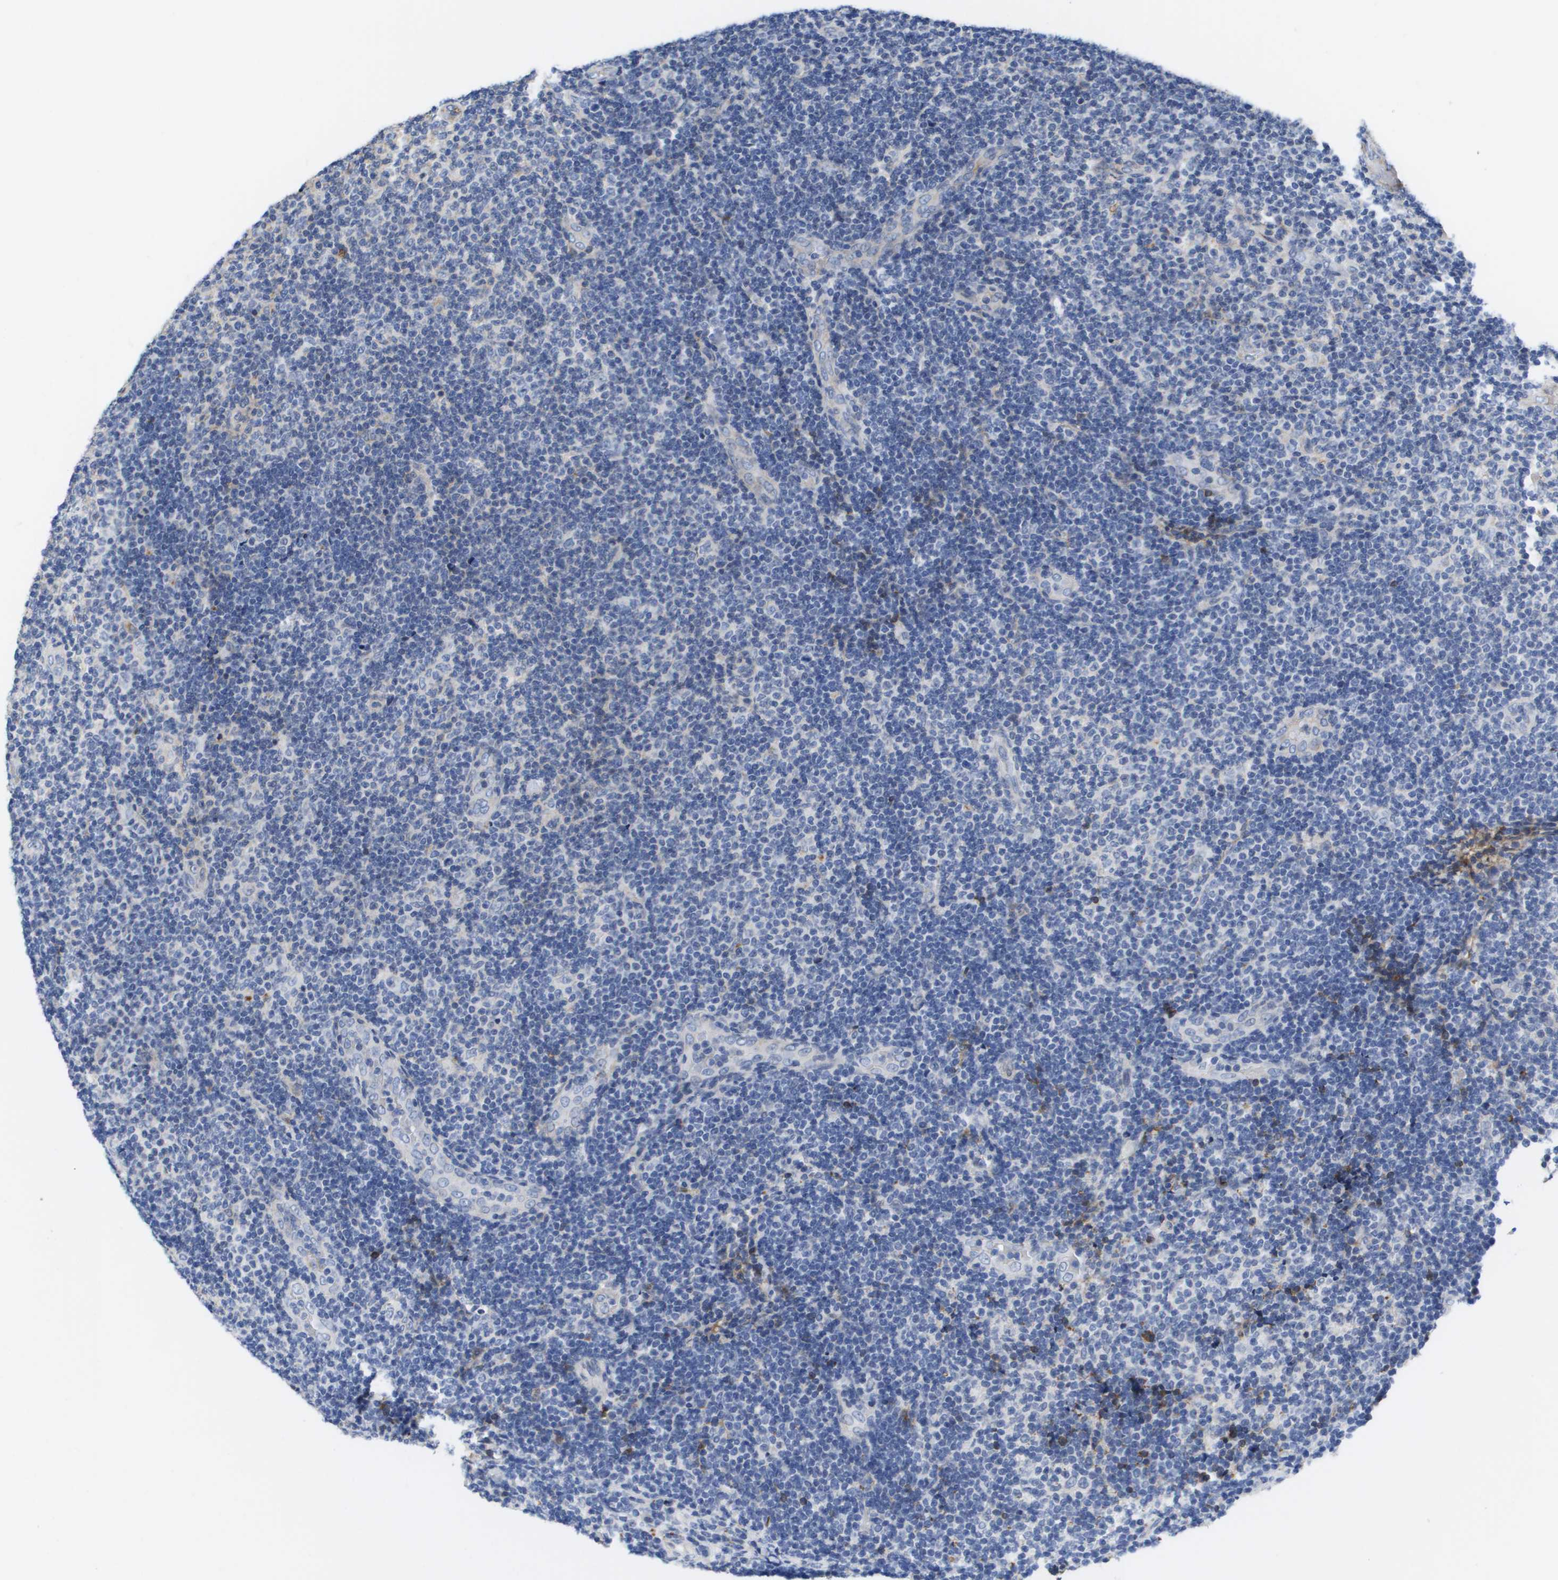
{"staining": {"intensity": "negative", "quantity": "none", "location": "none"}, "tissue": "lymphoma", "cell_type": "Tumor cells", "image_type": "cancer", "snomed": [{"axis": "morphology", "description": "Malignant lymphoma, non-Hodgkin's type, Low grade"}, {"axis": "topography", "description": "Lymph node"}], "caption": "This is a photomicrograph of immunohistochemistry staining of lymphoma, which shows no positivity in tumor cells.", "gene": "SERPINC1", "patient": {"sex": "male", "age": 83}}